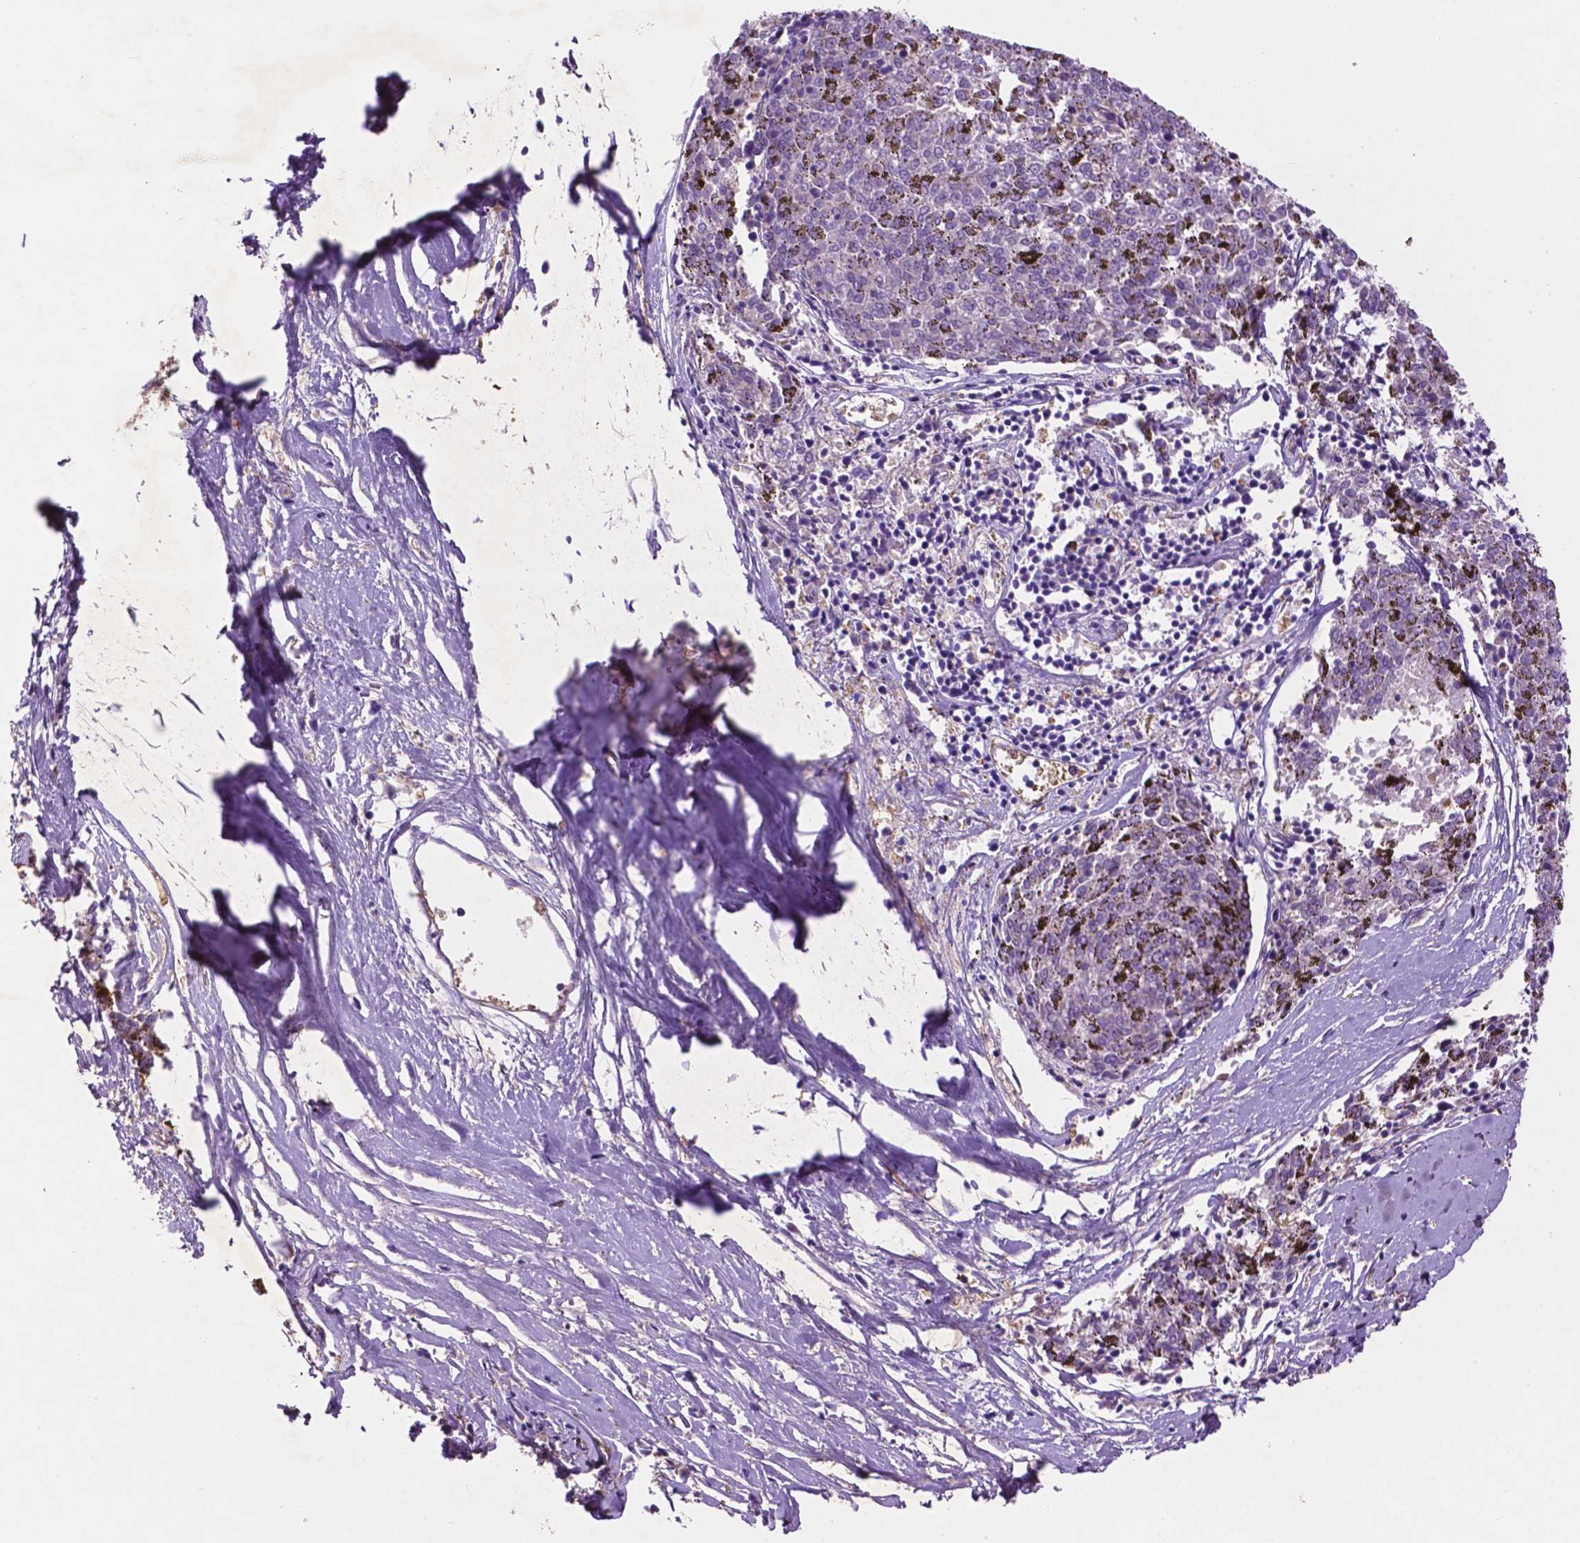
{"staining": {"intensity": "negative", "quantity": "none", "location": "none"}, "tissue": "melanoma", "cell_type": "Tumor cells", "image_type": "cancer", "snomed": [{"axis": "morphology", "description": "Malignant melanoma, NOS"}, {"axis": "topography", "description": "Skin"}], "caption": "High magnification brightfield microscopy of malignant melanoma stained with DAB (3,3'-diaminobenzidine) (brown) and counterstained with hematoxylin (blue): tumor cells show no significant staining.", "gene": "GDPD5", "patient": {"sex": "female", "age": 72}}